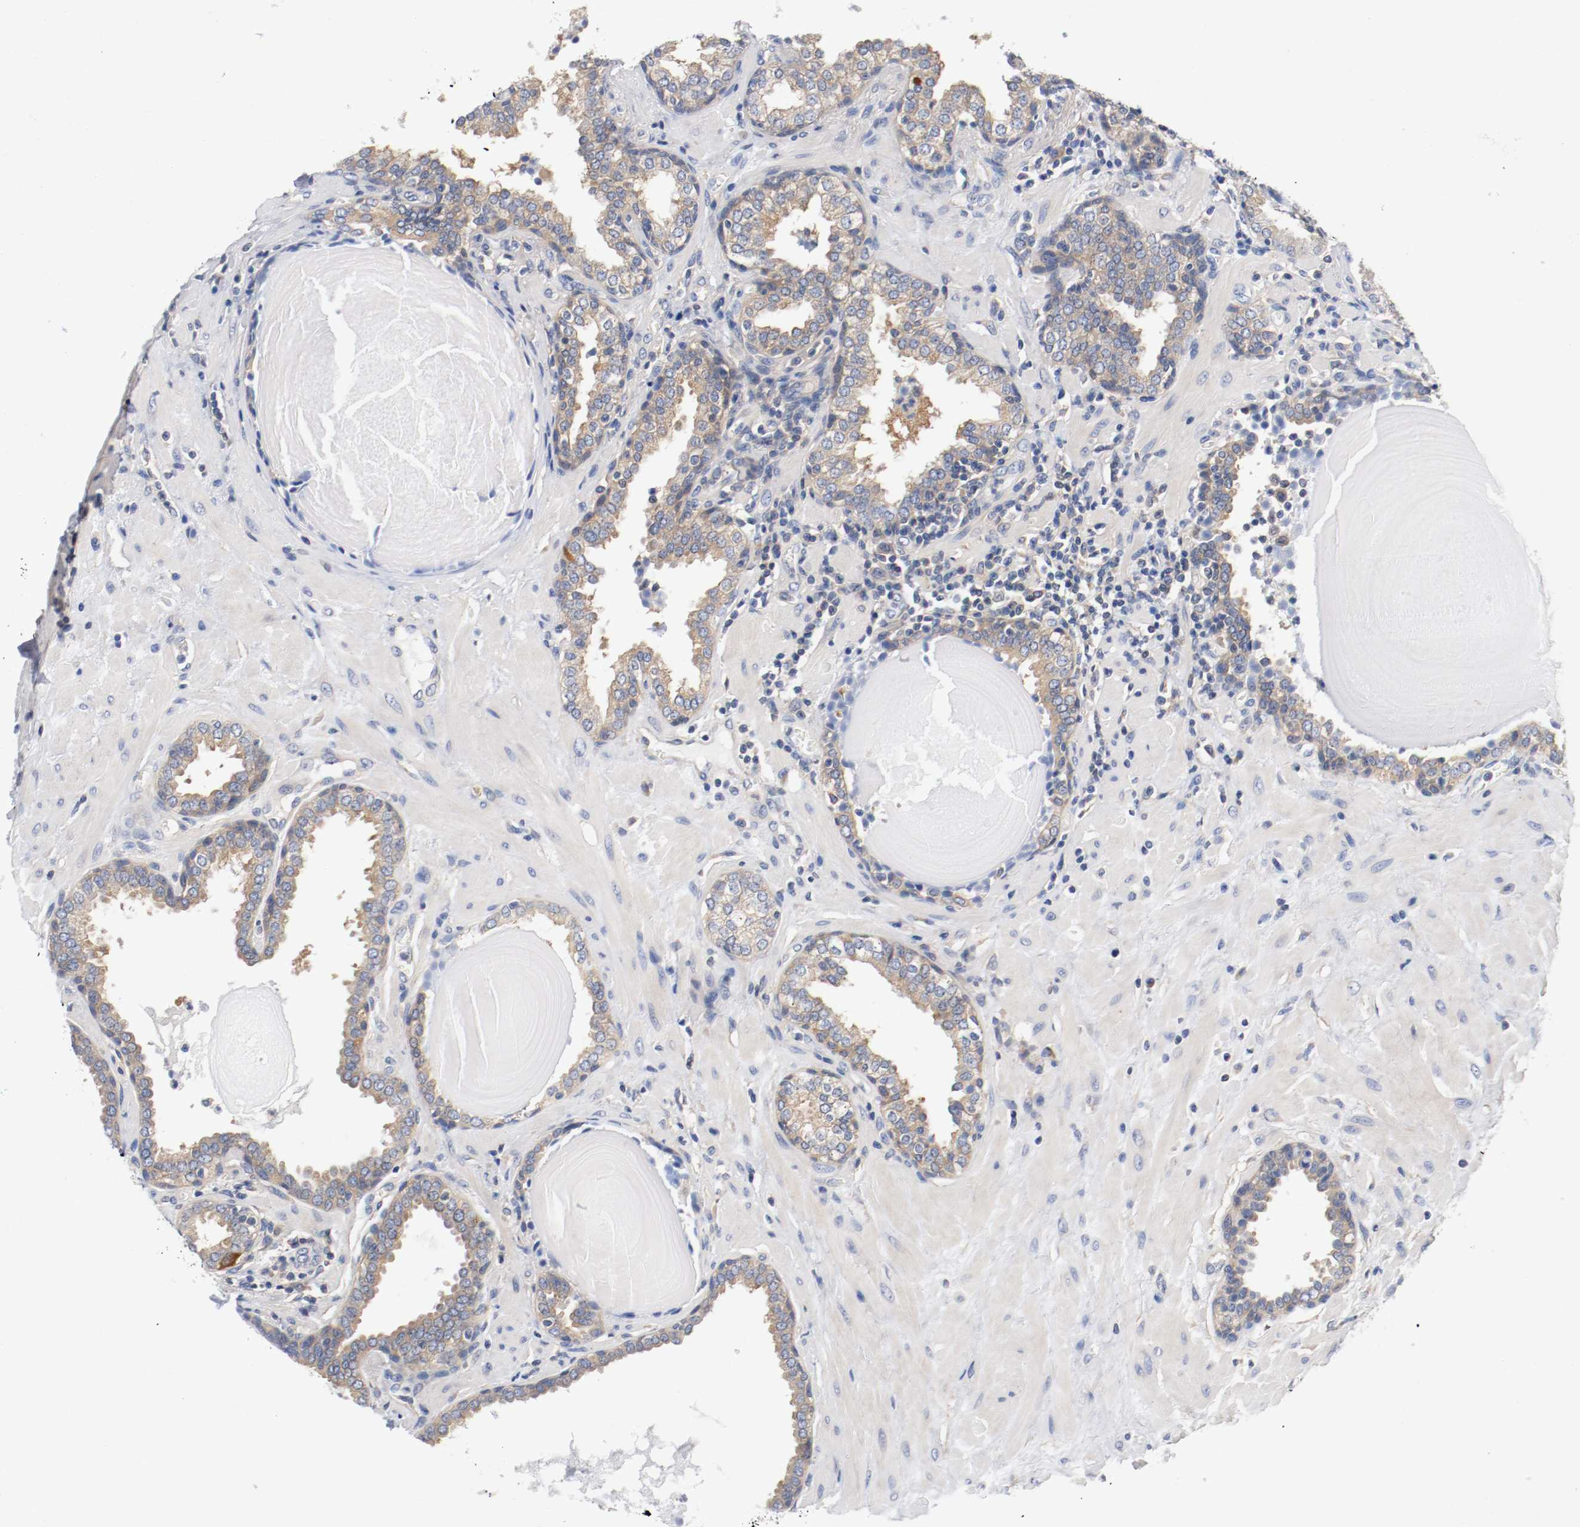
{"staining": {"intensity": "weak", "quantity": ">75%", "location": "cytoplasmic/membranous"}, "tissue": "prostate", "cell_type": "Glandular cells", "image_type": "normal", "snomed": [{"axis": "morphology", "description": "Normal tissue, NOS"}, {"axis": "topography", "description": "Prostate"}], "caption": "Protein staining by immunohistochemistry (IHC) shows weak cytoplasmic/membranous positivity in about >75% of glandular cells in benign prostate.", "gene": "HGS", "patient": {"sex": "male", "age": 51}}